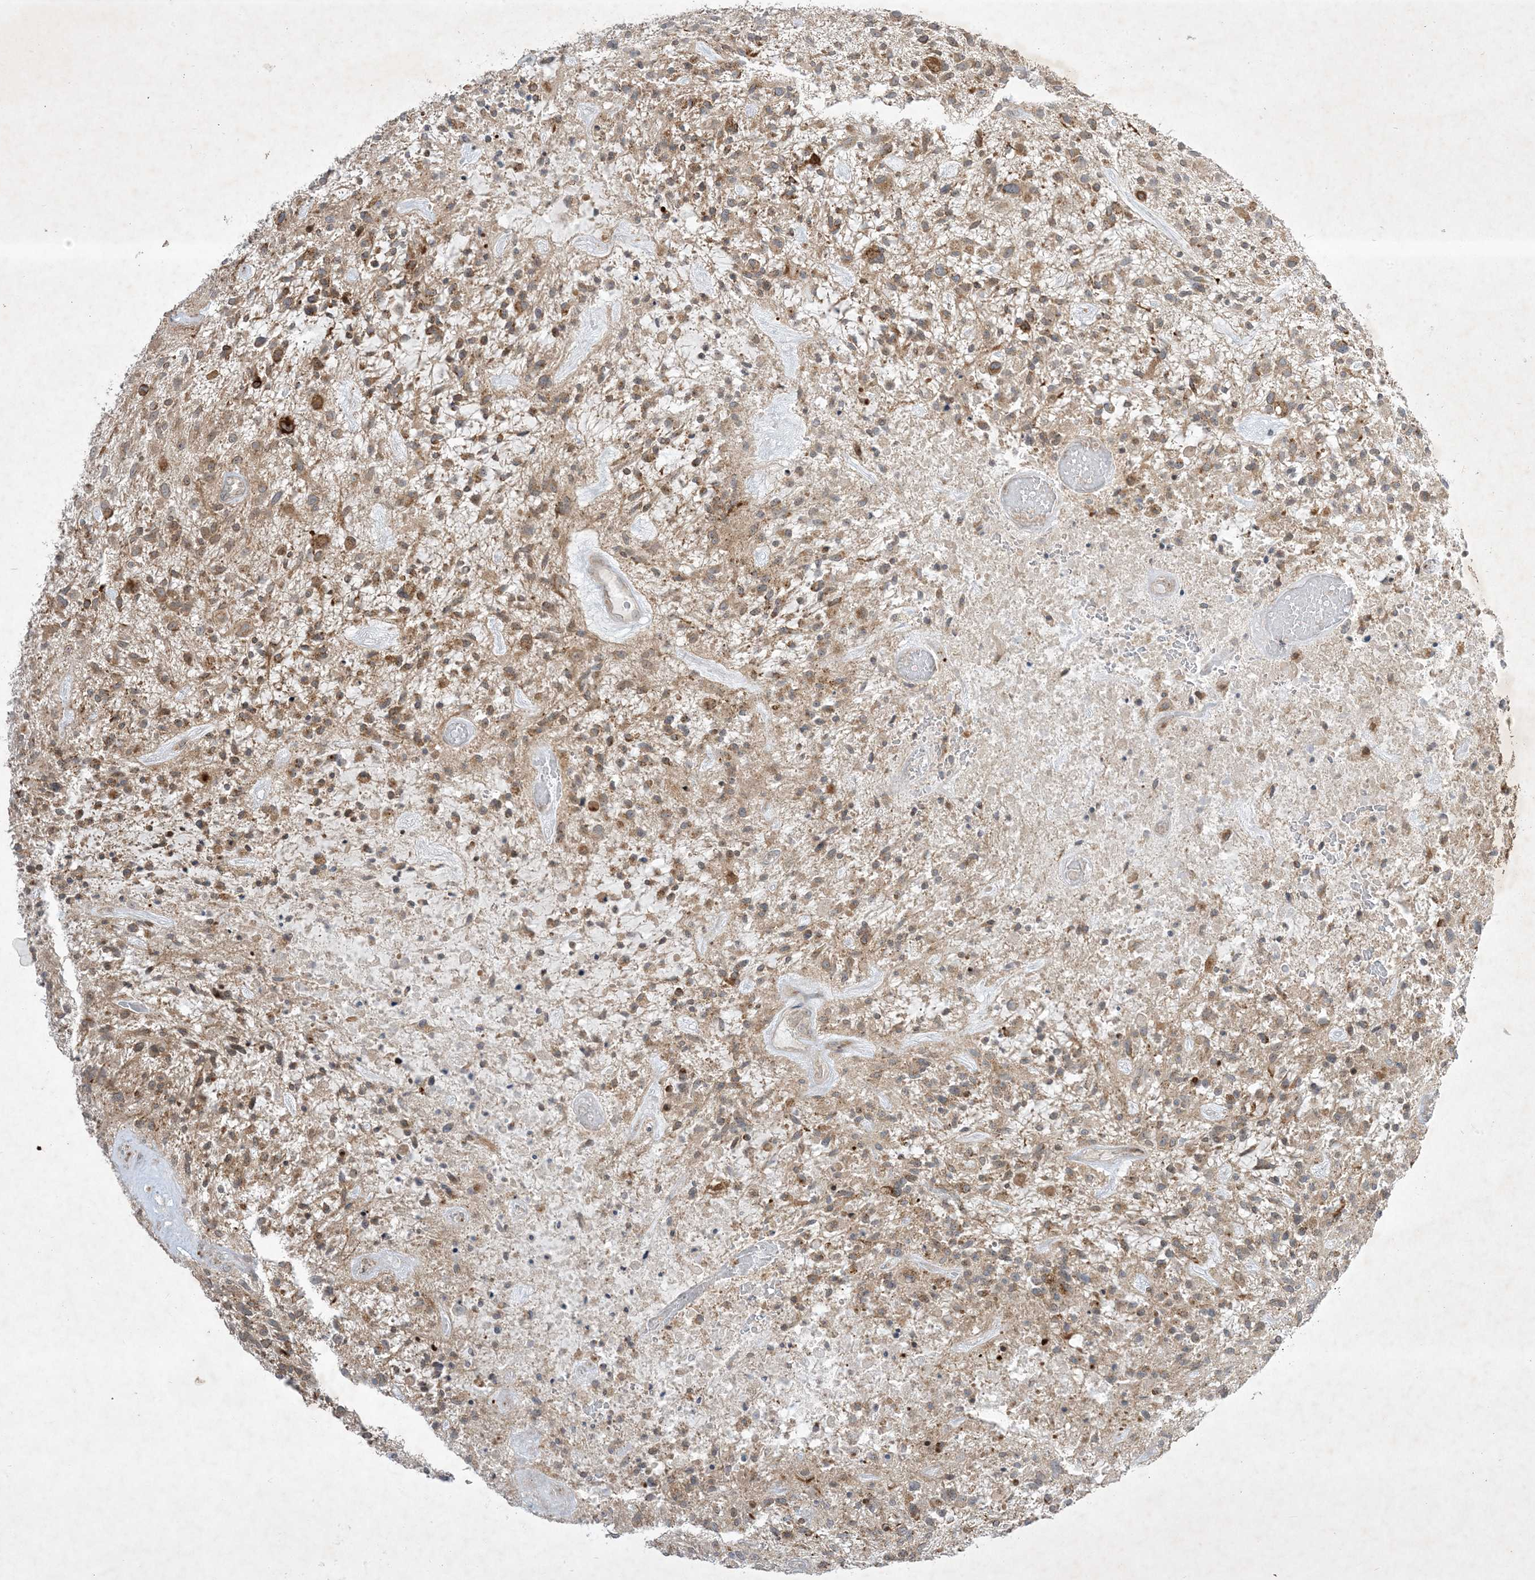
{"staining": {"intensity": "moderate", "quantity": "25%-75%", "location": "cytoplasmic/membranous"}, "tissue": "glioma", "cell_type": "Tumor cells", "image_type": "cancer", "snomed": [{"axis": "morphology", "description": "Glioma, malignant, High grade"}, {"axis": "topography", "description": "Brain"}], "caption": "An immunohistochemistry photomicrograph of neoplastic tissue is shown. Protein staining in brown highlights moderate cytoplasmic/membranous positivity in malignant glioma (high-grade) within tumor cells. (IHC, brightfield microscopy, high magnification).", "gene": "SOGA3", "patient": {"sex": "male", "age": 47}}